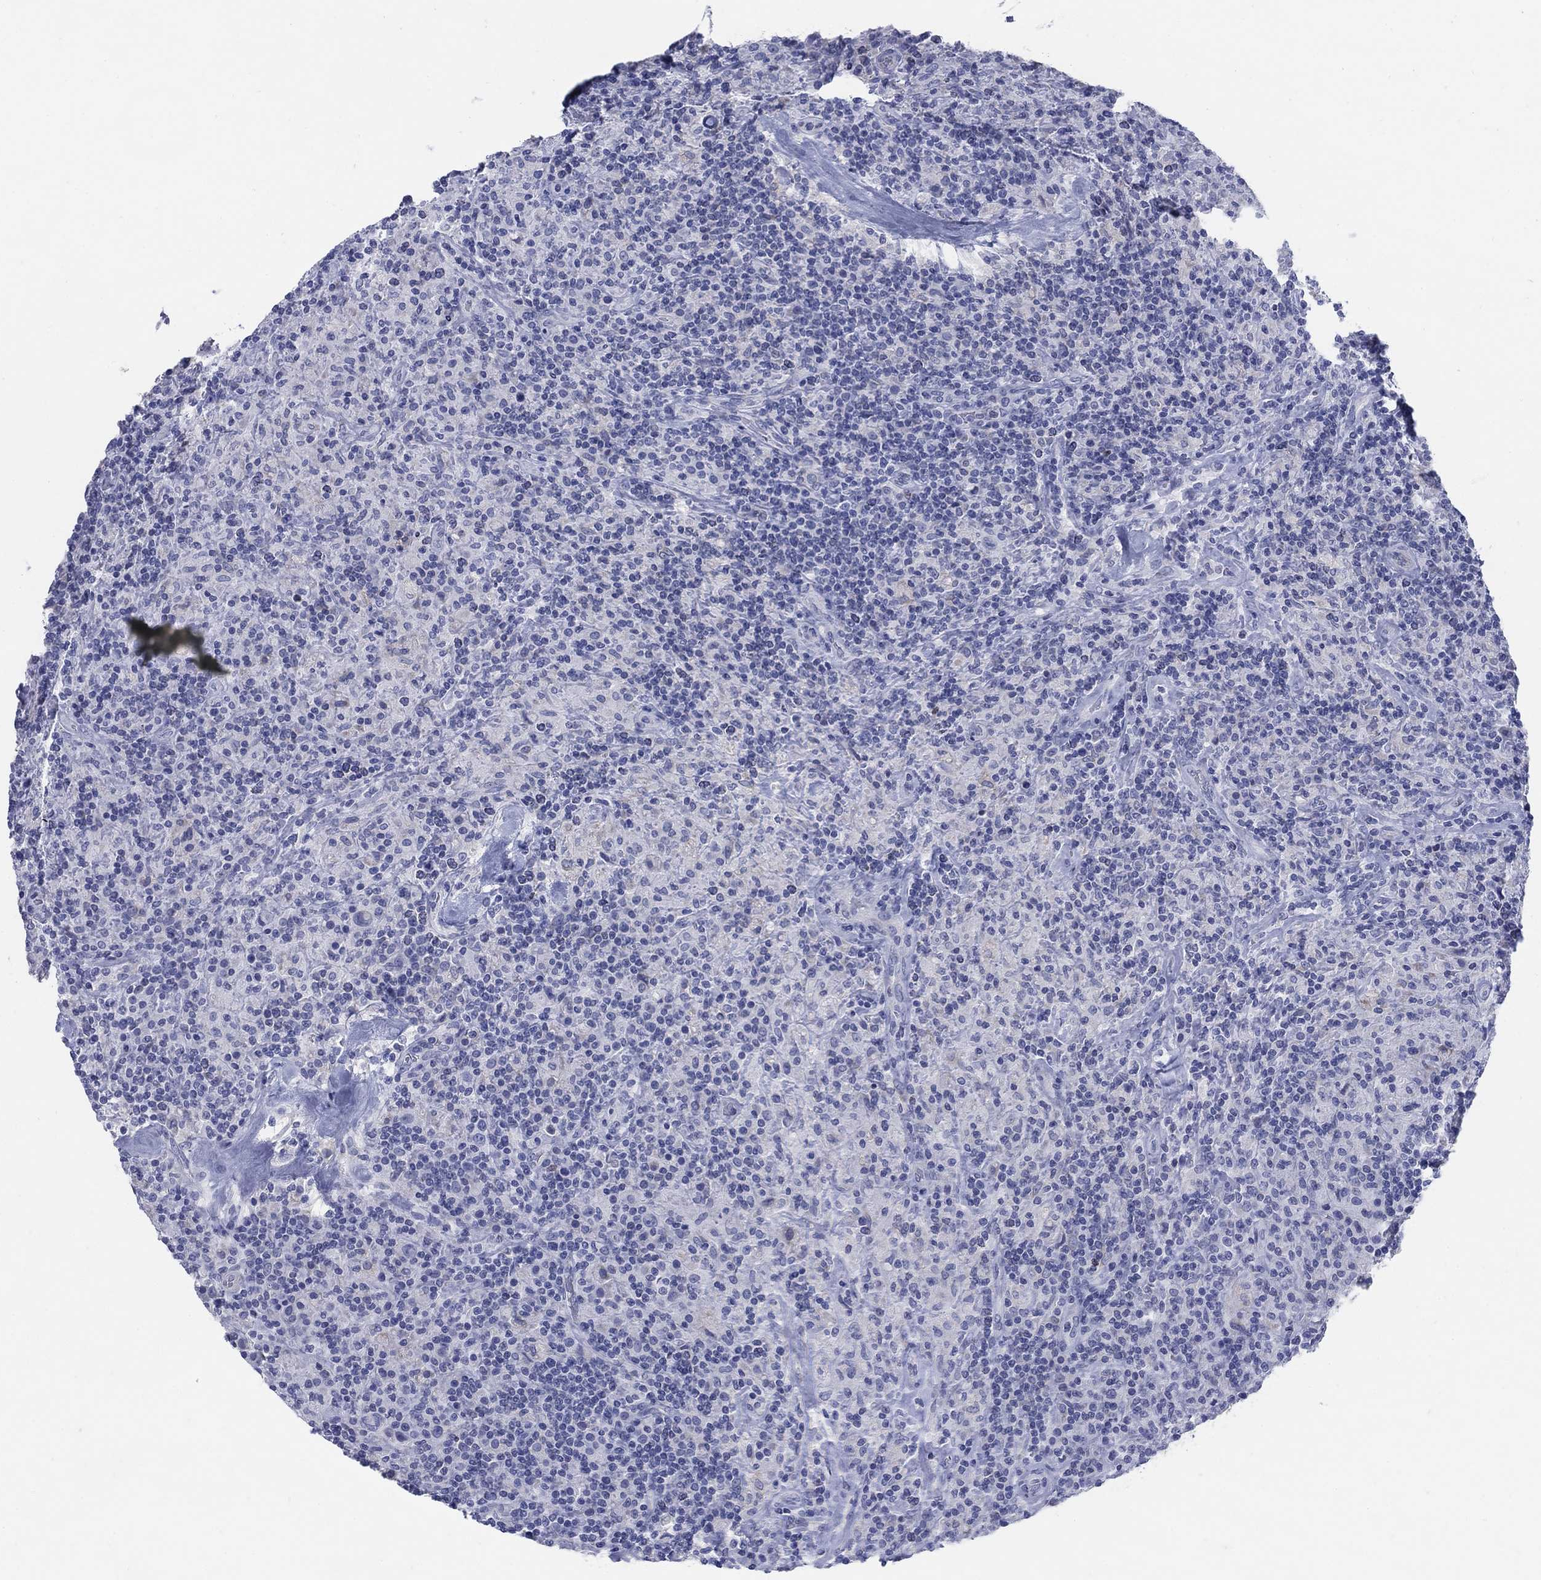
{"staining": {"intensity": "negative", "quantity": "none", "location": "none"}, "tissue": "lymphoma", "cell_type": "Tumor cells", "image_type": "cancer", "snomed": [{"axis": "morphology", "description": "Hodgkin's disease, NOS"}, {"axis": "topography", "description": "Lymph node"}], "caption": "IHC micrograph of human lymphoma stained for a protein (brown), which displays no positivity in tumor cells.", "gene": "SCCPDH", "patient": {"sex": "male", "age": 70}}